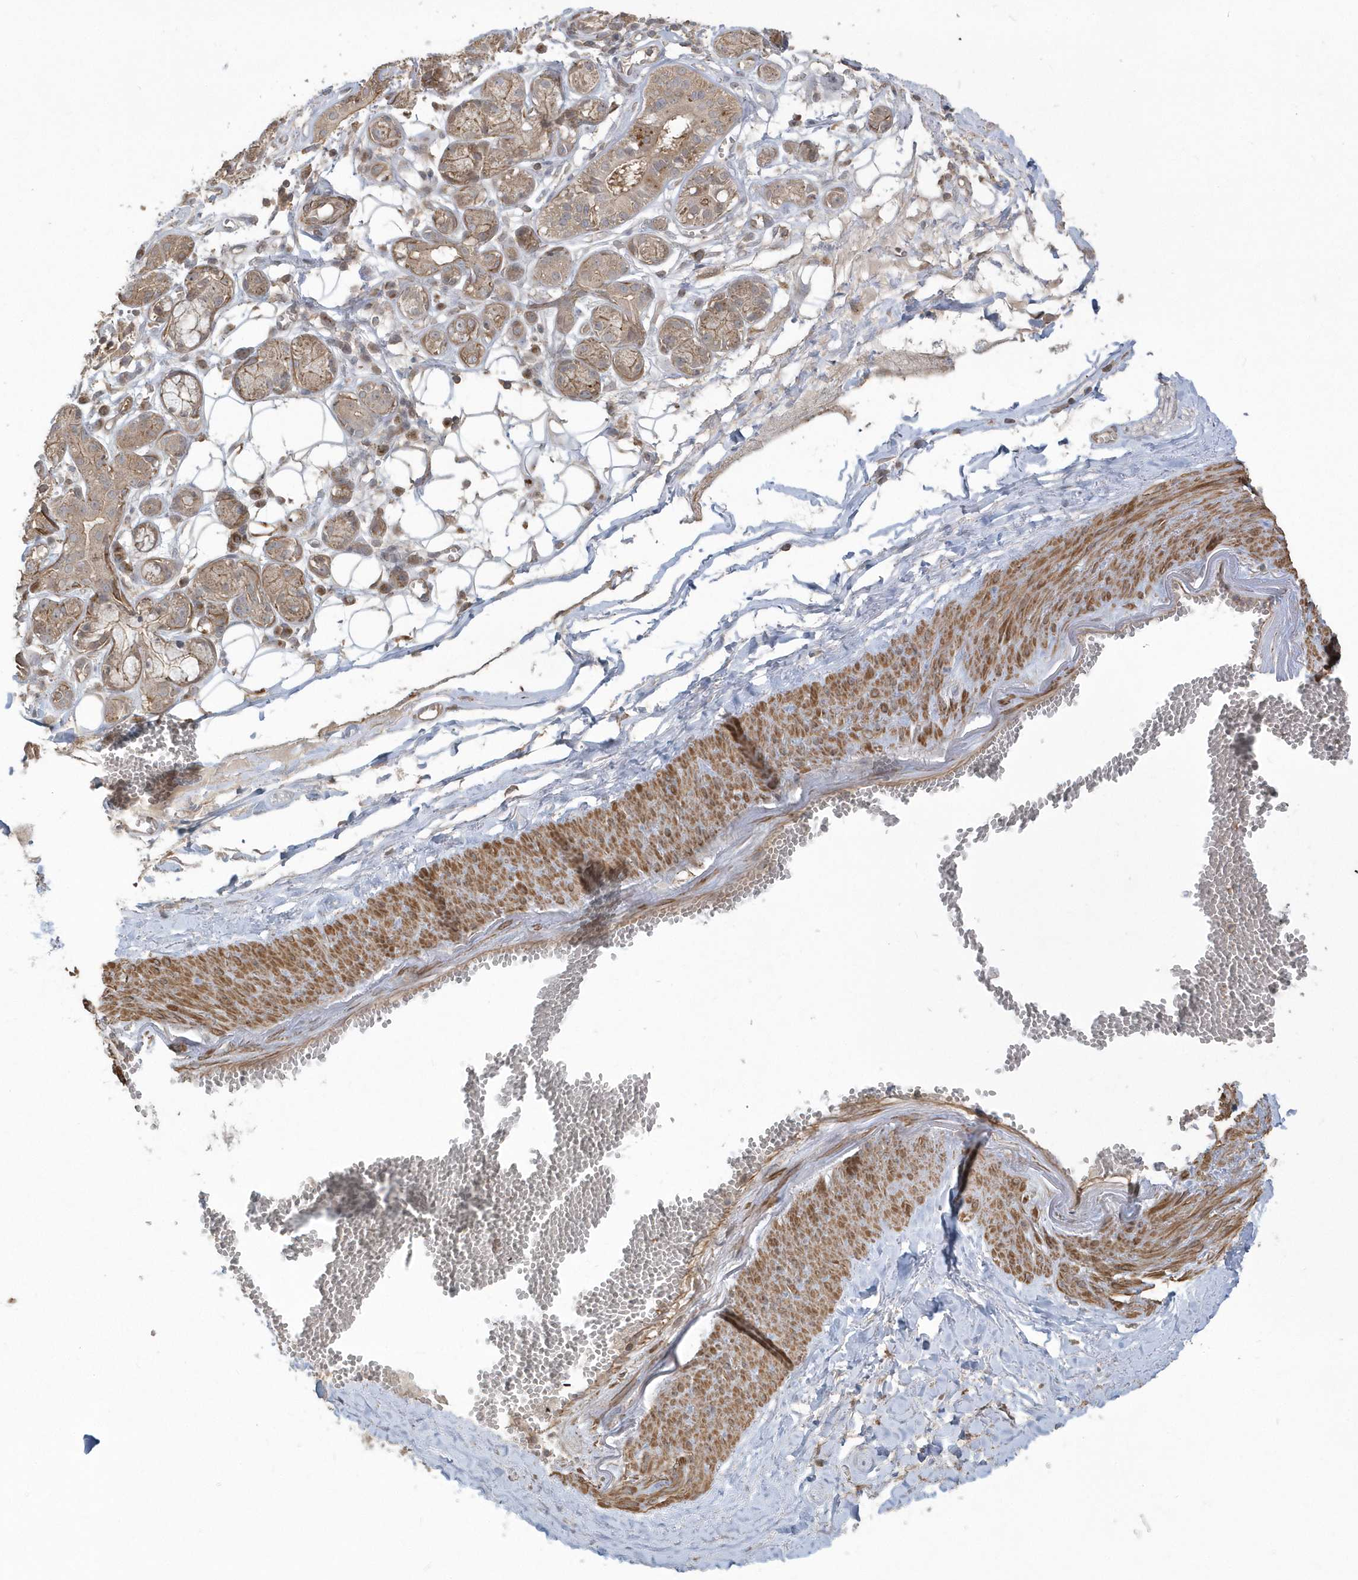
{"staining": {"intensity": "negative", "quantity": "none", "location": "none"}, "tissue": "adipose tissue", "cell_type": "Adipocytes", "image_type": "normal", "snomed": [{"axis": "morphology", "description": "Normal tissue, NOS"}, {"axis": "morphology", "description": "Inflammation, NOS"}, {"axis": "topography", "description": "Salivary gland"}, {"axis": "topography", "description": "Peripheral nerve tissue"}], "caption": "High power microscopy histopathology image of an immunohistochemistry image of normal adipose tissue, revealing no significant staining in adipocytes. (Stains: DAB (3,3'-diaminobenzidine) immunohistochemistry (IHC) with hematoxylin counter stain, Microscopy: brightfield microscopy at high magnification).", "gene": "ARMC8", "patient": {"sex": "female", "age": 75}}